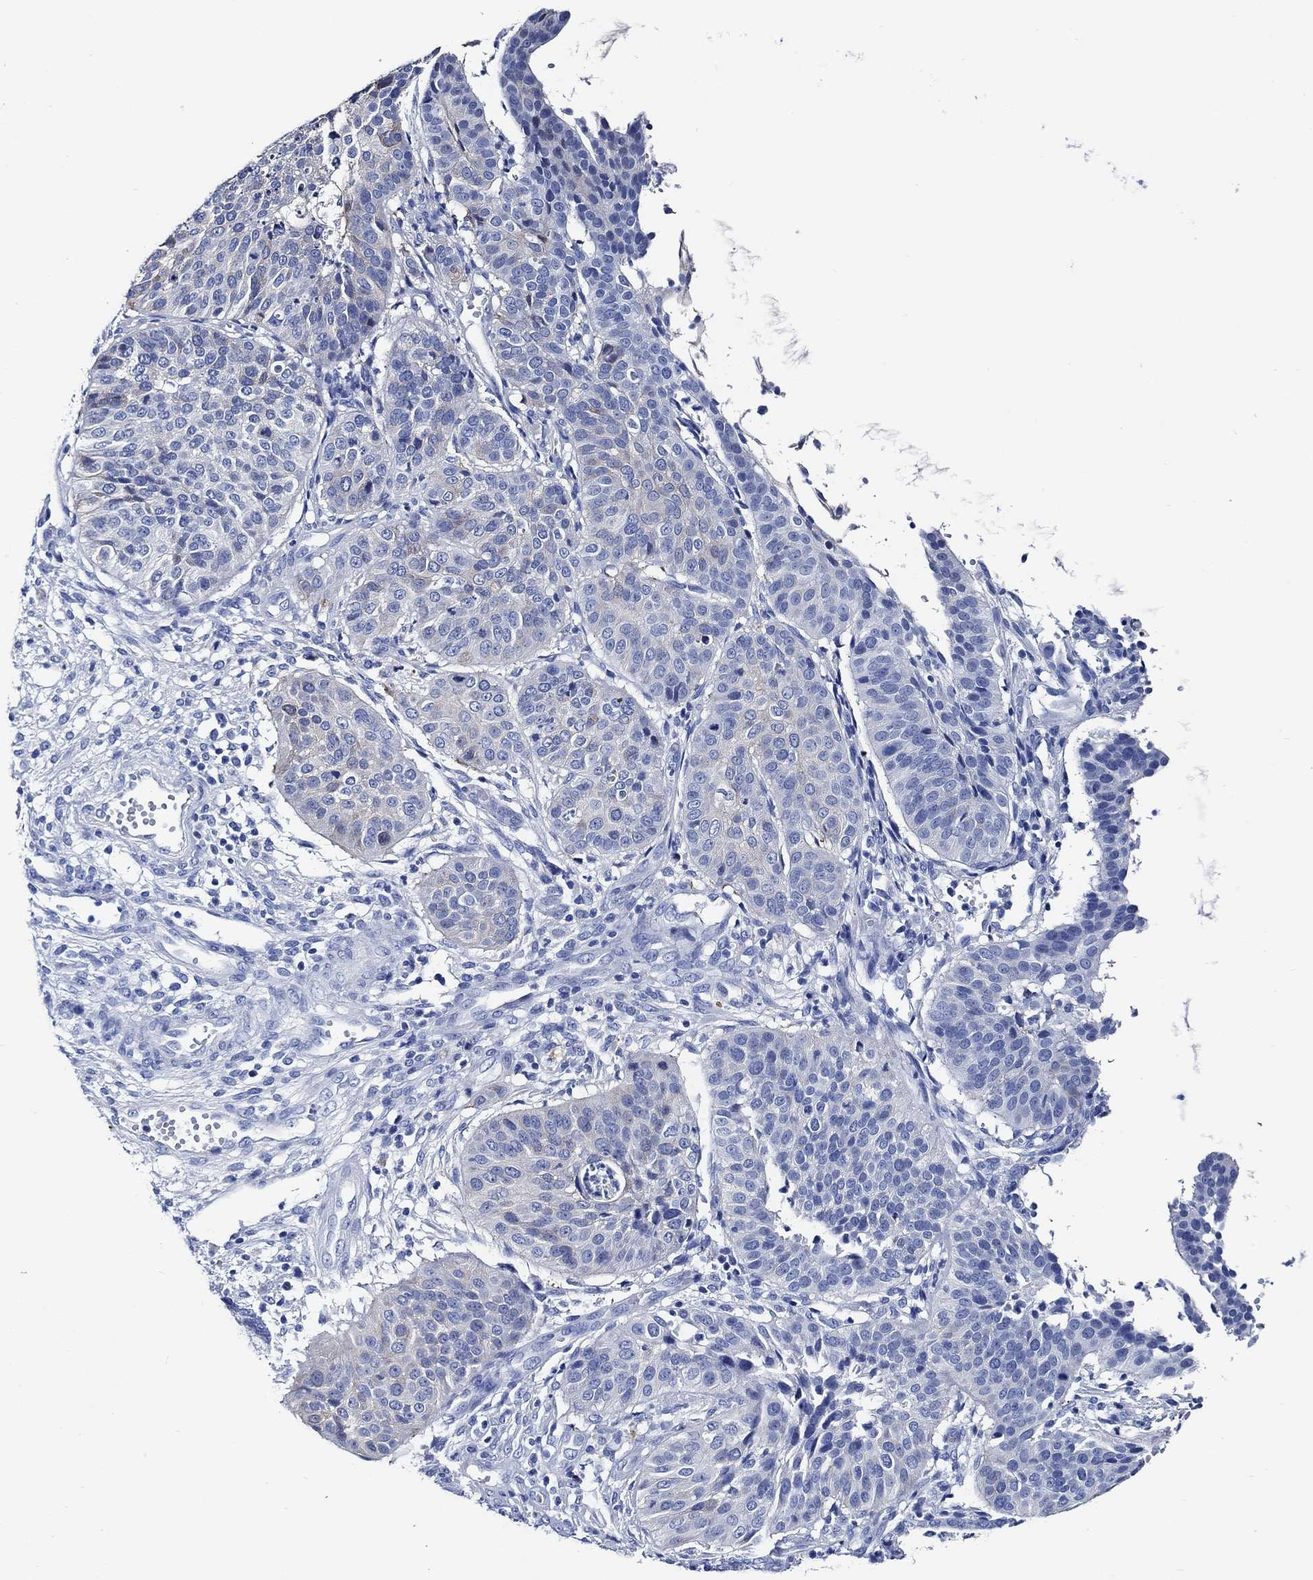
{"staining": {"intensity": "negative", "quantity": "none", "location": "none"}, "tissue": "cervical cancer", "cell_type": "Tumor cells", "image_type": "cancer", "snomed": [{"axis": "morphology", "description": "Normal tissue, NOS"}, {"axis": "morphology", "description": "Squamous cell carcinoma, NOS"}, {"axis": "topography", "description": "Cervix"}], "caption": "DAB (3,3'-diaminobenzidine) immunohistochemical staining of human cervical cancer (squamous cell carcinoma) displays no significant expression in tumor cells.", "gene": "WDR62", "patient": {"sex": "female", "age": 39}}